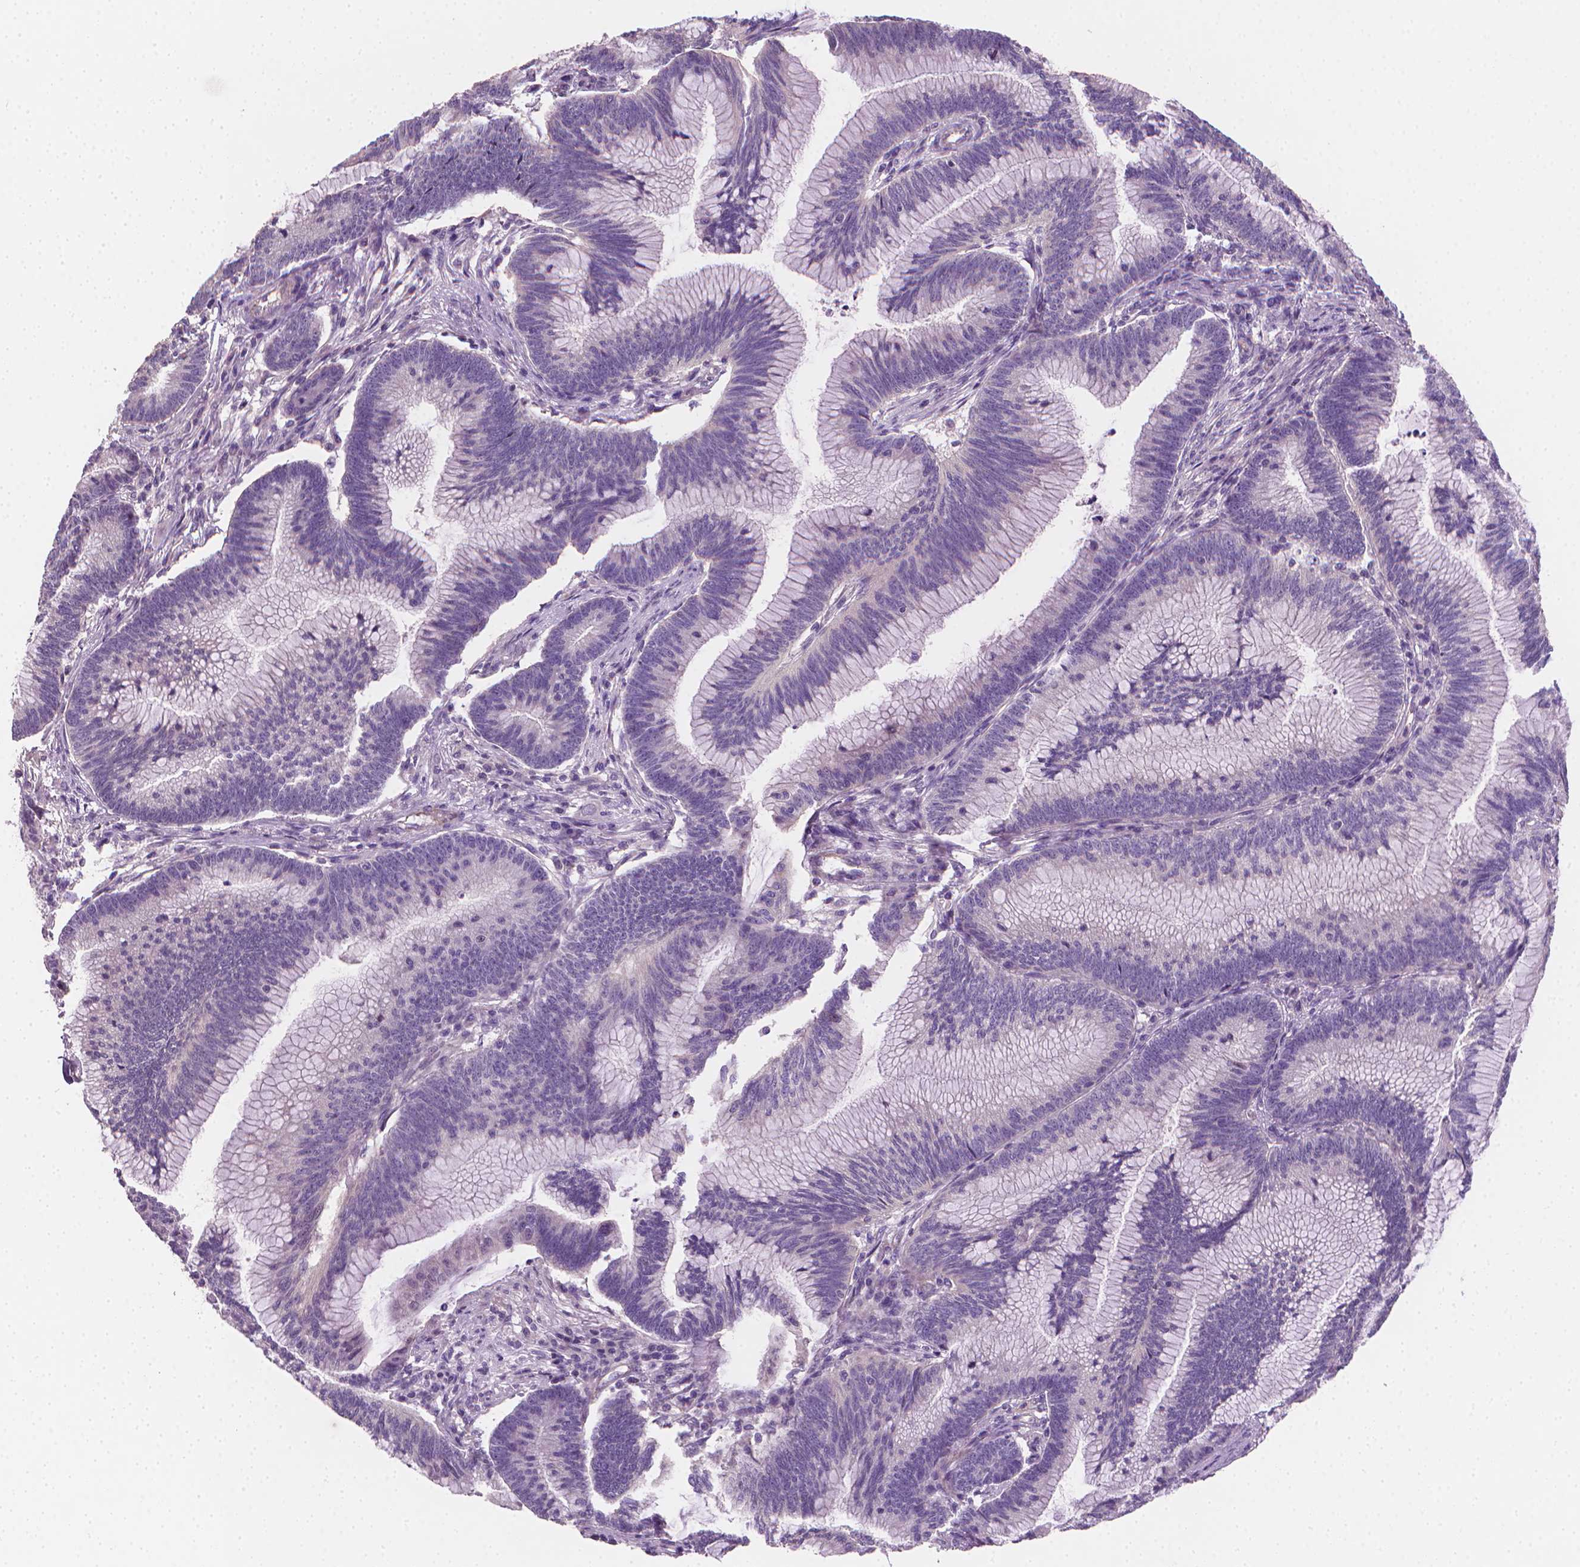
{"staining": {"intensity": "negative", "quantity": "none", "location": "none"}, "tissue": "colorectal cancer", "cell_type": "Tumor cells", "image_type": "cancer", "snomed": [{"axis": "morphology", "description": "Adenocarcinoma, NOS"}, {"axis": "topography", "description": "Colon"}], "caption": "Human colorectal adenocarcinoma stained for a protein using immunohistochemistry (IHC) displays no expression in tumor cells.", "gene": "CLXN", "patient": {"sex": "female", "age": 78}}